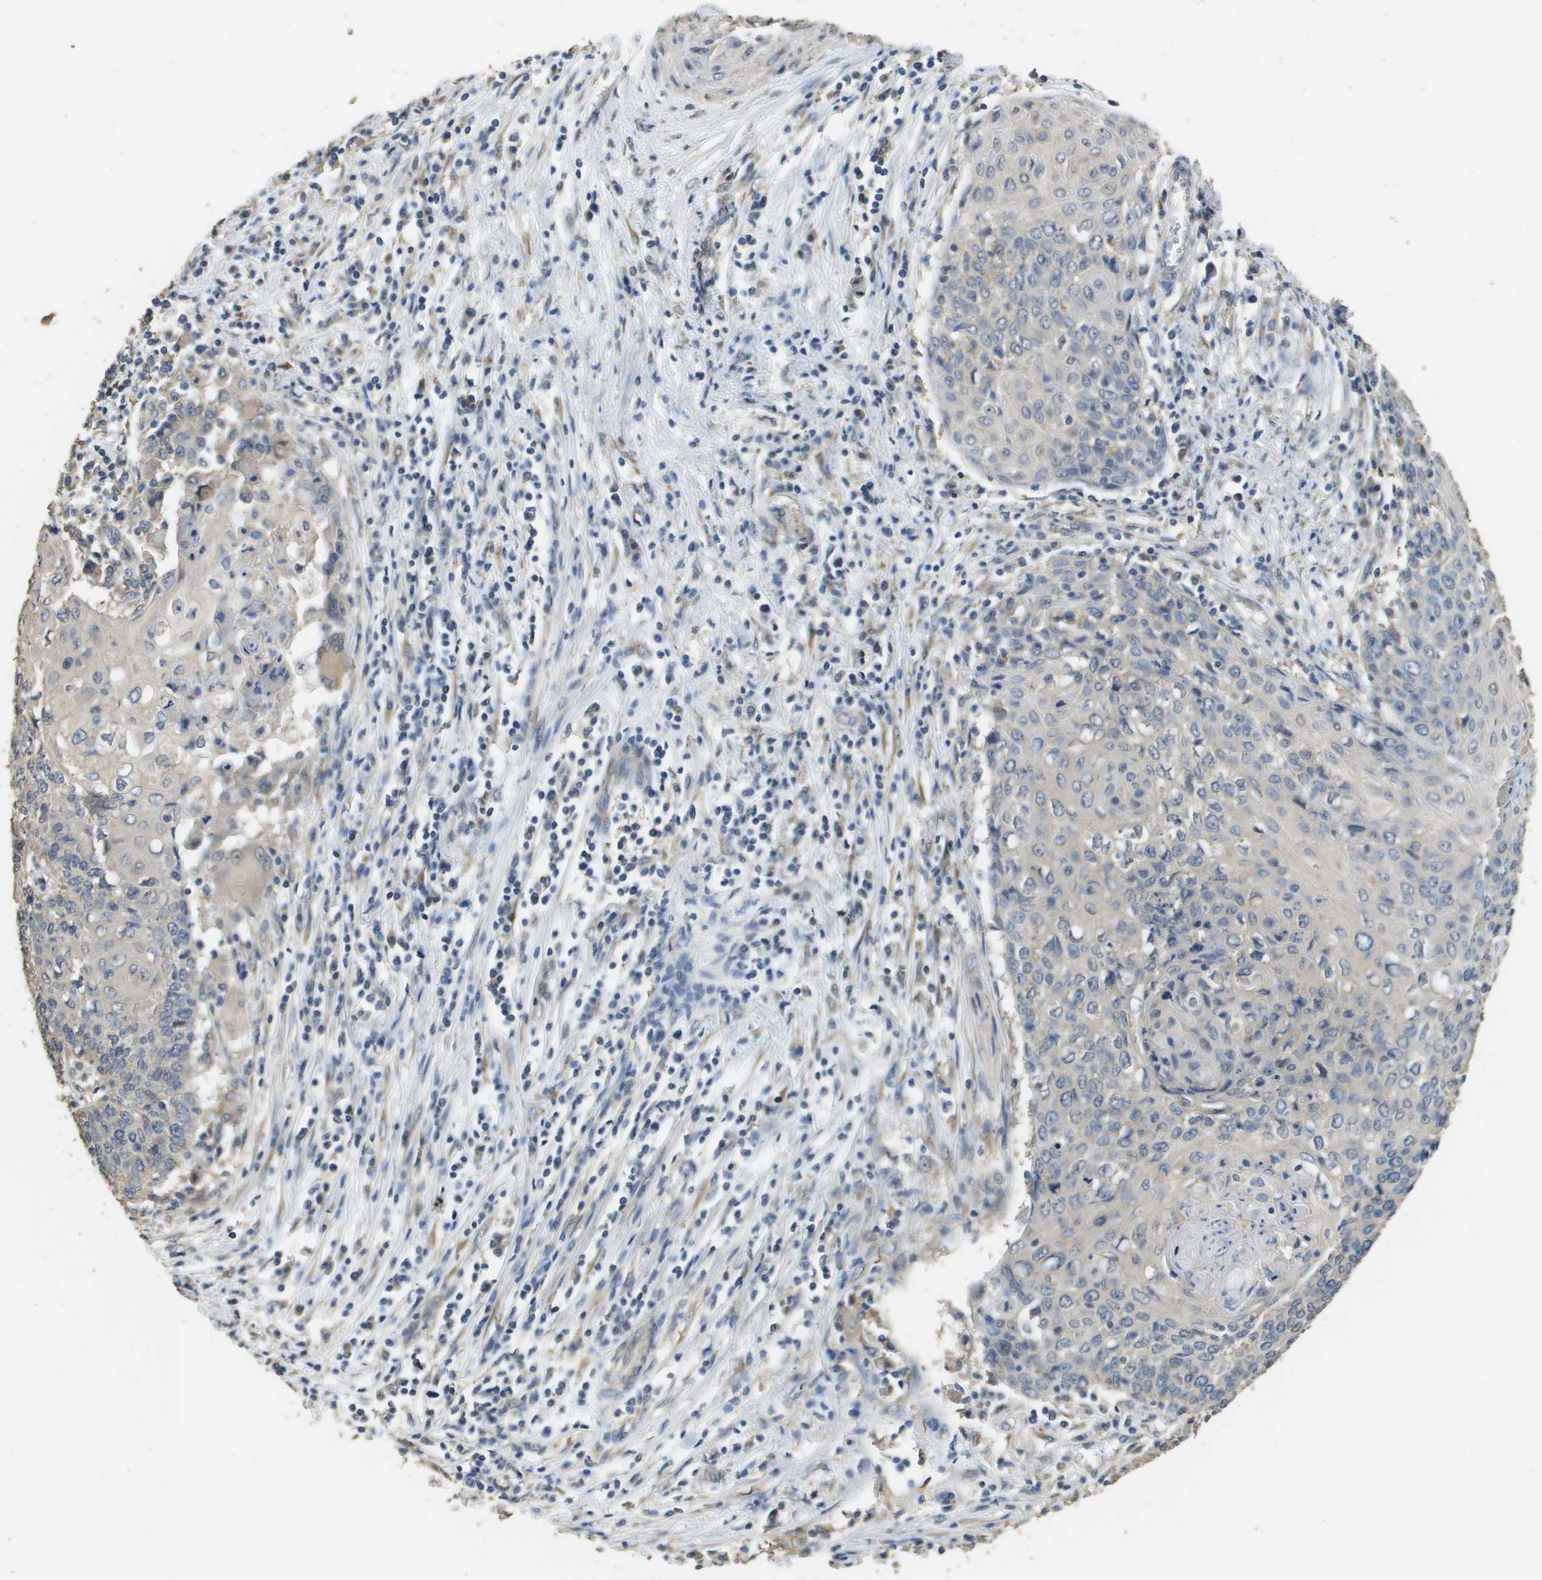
{"staining": {"intensity": "negative", "quantity": "none", "location": "none"}, "tissue": "cervical cancer", "cell_type": "Tumor cells", "image_type": "cancer", "snomed": [{"axis": "morphology", "description": "Squamous cell carcinoma, NOS"}, {"axis": "topography", "description": "Cervix"}], "caption": "Immunohistochemistry micrograph of squamous cell carcinoma (cervical) stained for a protein (brown), which displays no expression in tumor cells. The staining was performed using DAB (3,3'-diaminobenzidine) to visualize the protein expression in brown, while the nuclei were stained in blue with hematoxylin (Magnification: 20x).", "gene": "RAB6B", "patient": {"sex": "female", "age": 39}}